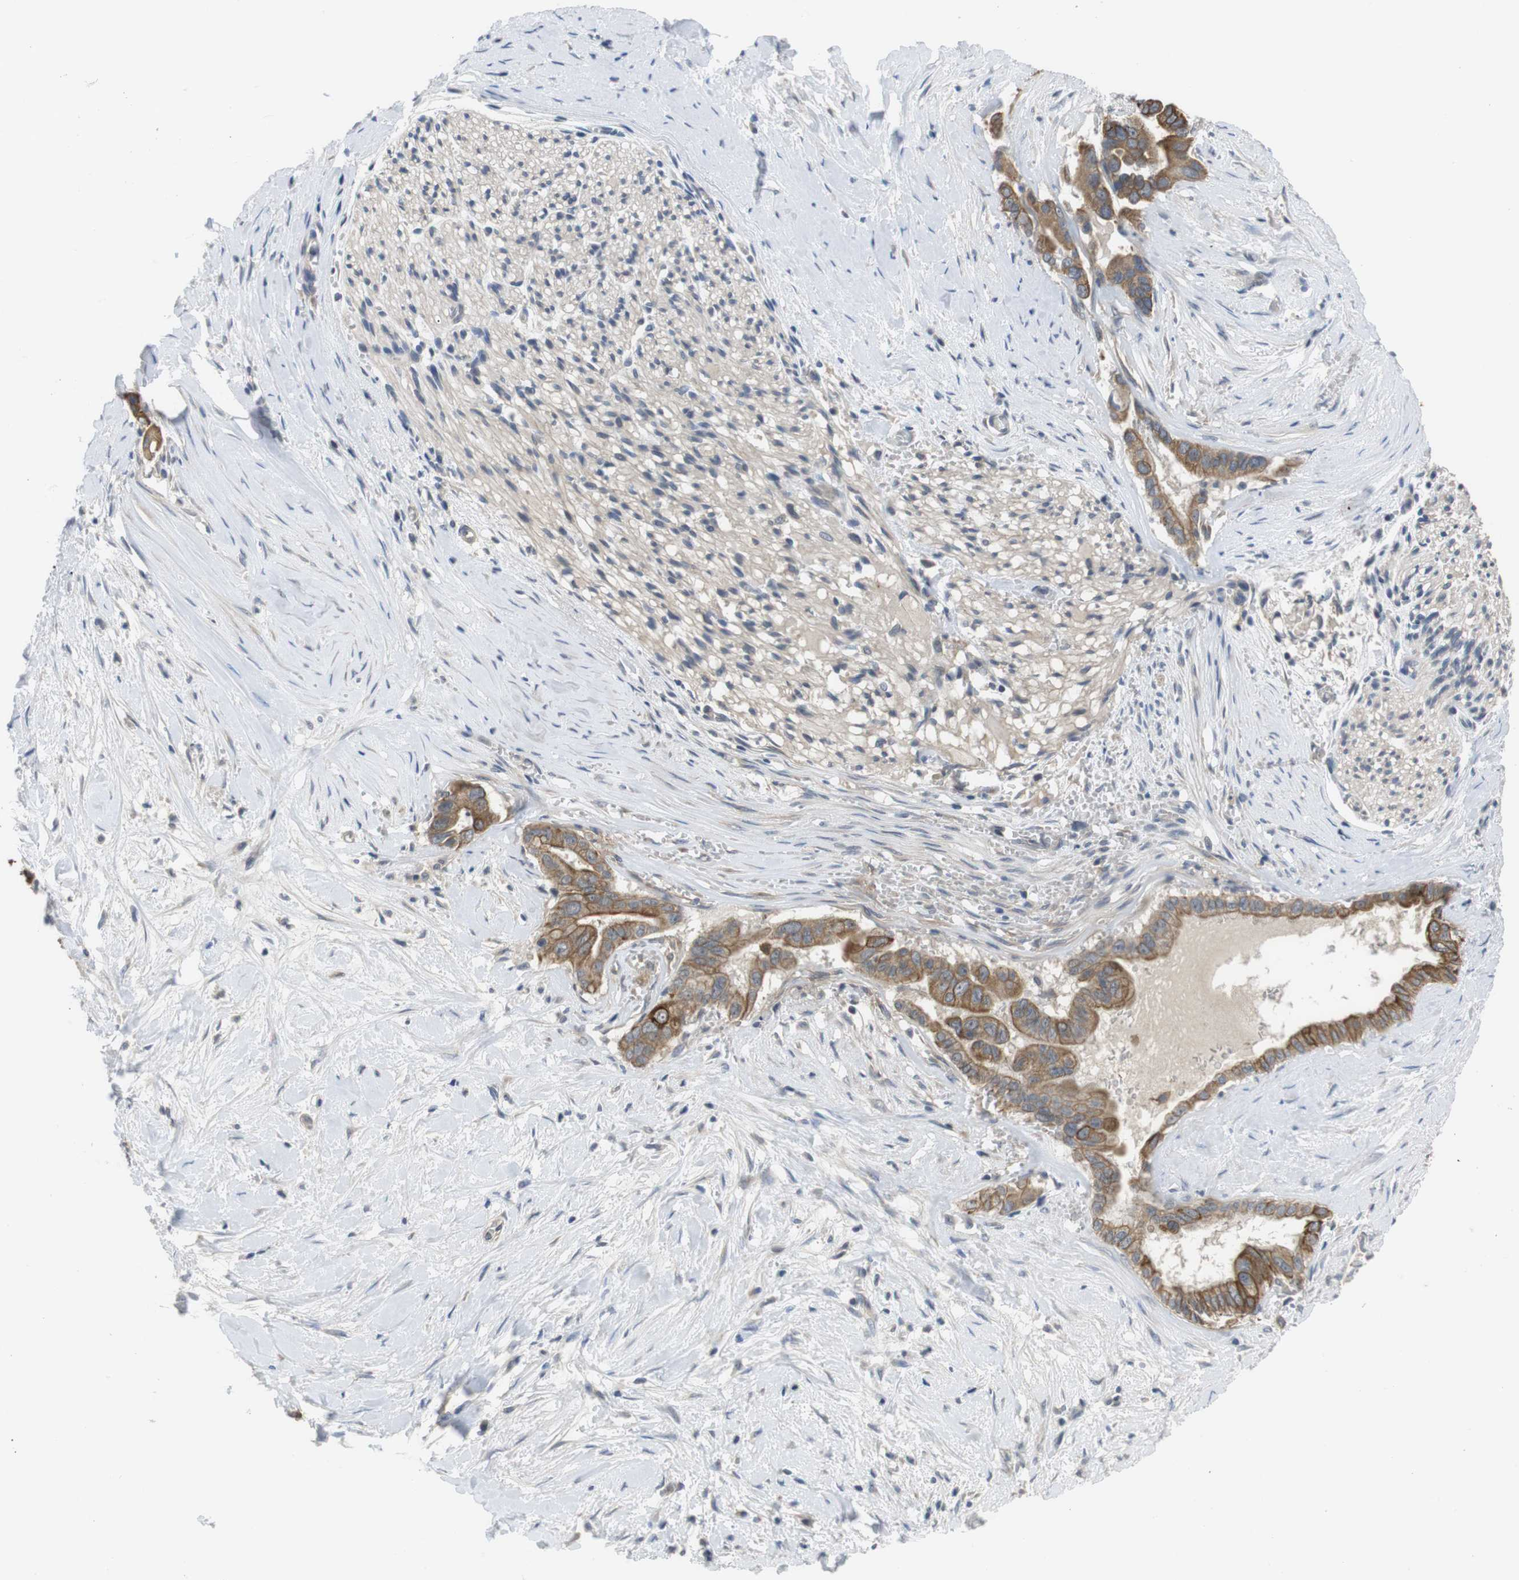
{"staining": {"intensity": "moderate", "quantity": ">75%", "location": "cytoplasmic/membranous"}, "tissue": "pancreatic cancer", "cell_type": "Tumor cells", "image_type": "cancer", "snomed": [{"axis": "morphology", "description": "Adenocarcinoma, NOS"}, {"axis": "topography", "description": "Pancreas"}], "caption": "Protein staining displays moderate cytoplasmic/membranous positivity in approximately >75% of tumor cells in pancreatic cancer (adenocarcinoma). (DAB = brown stain, brightfield microscopy at high magnification).", "gene": "ADGRL3", "patient": {"sex": "male", "age": 55}}